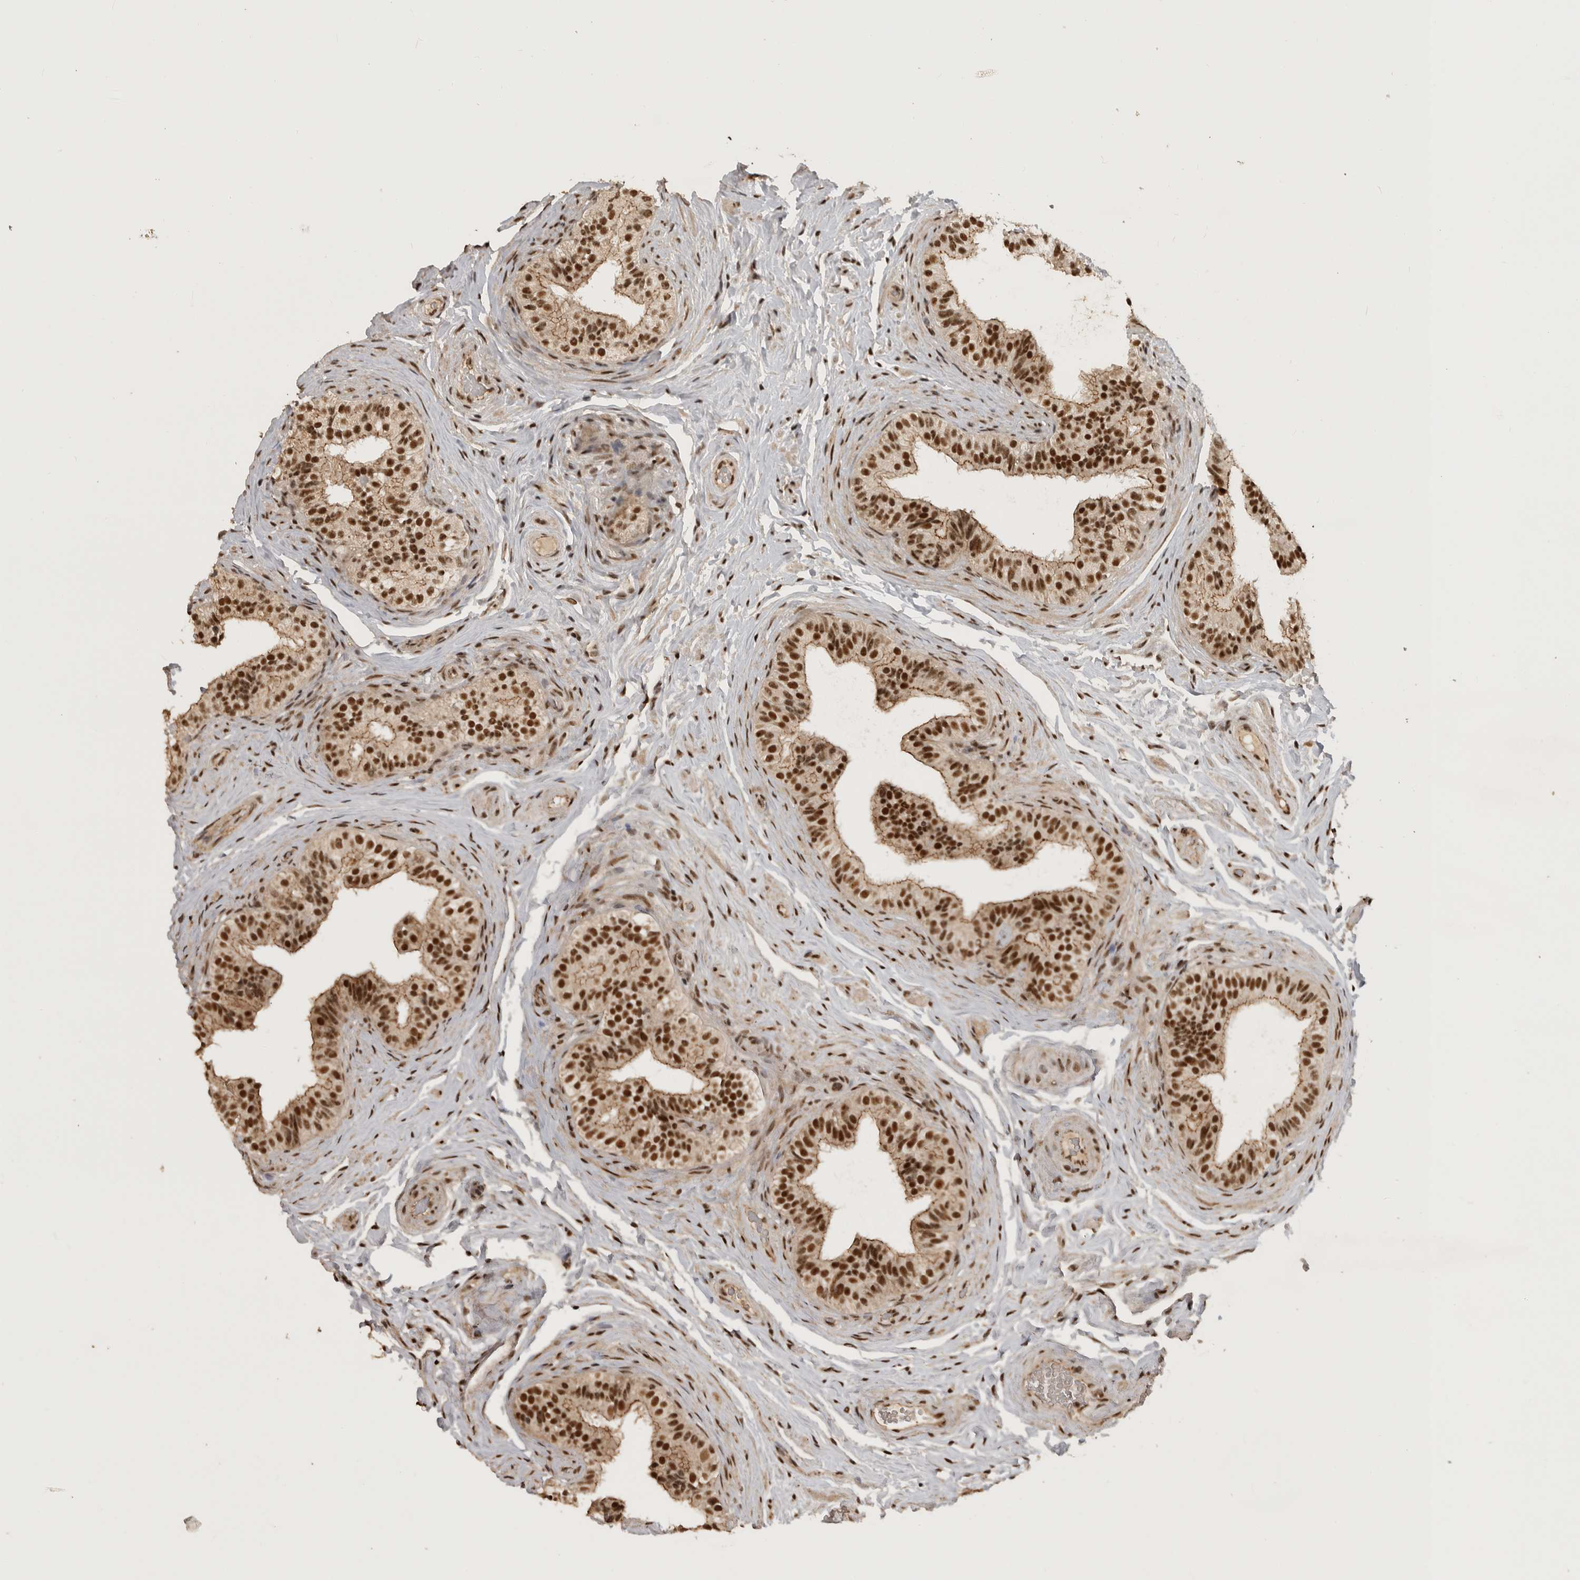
{"staining": {"intensity": "strong", "quantity": ">75%", "location": "nuclear"}, "tissue": "epididymis", "cell_type": "Glandular cells", "image_type": "normal", "snomed": [{"axis": "morphology", "description": "Normal tissue, NOS"}, {"axis": "topography", "description": "Epididymis"}], "caption": "Immunohistochemistry (IHC) micrograph of unremarkable human epididymis stained for a protein (brown), which exhibits high levels of strong nuclear positivity in about >75% of glandular cells.", "gene": "CBLL1", "patient": {"sex": "male", "age": 49}}